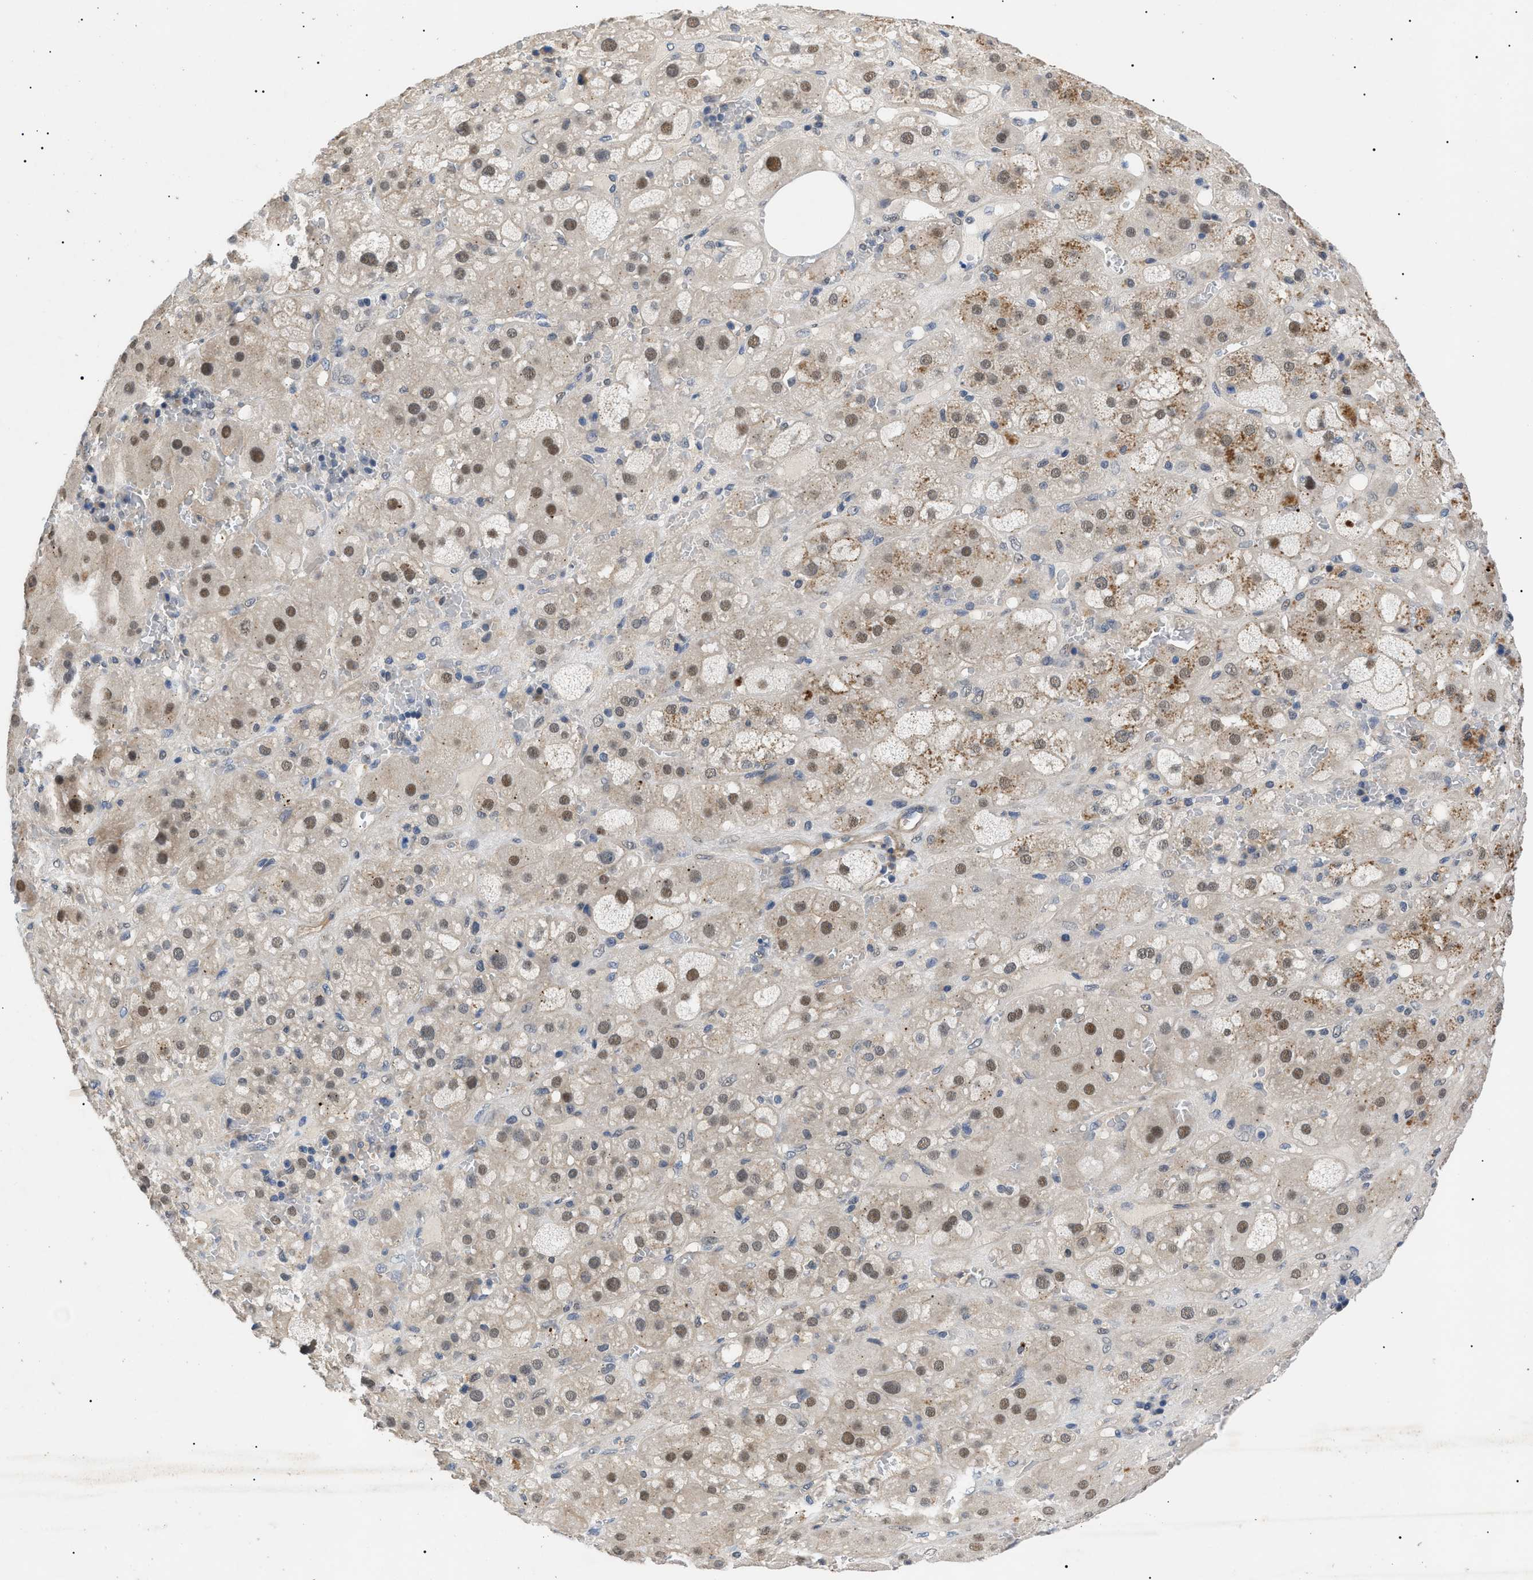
{"staining": {"intensity": "weak", "quantity": ">75%", "location": "cytoplasmic/membranous,nuclear"}, "tissue": "adrenal gland", "cell_type": "Glandular cells", "image_type": "normal", "snomed": [{"axis": "morphology", "description": "Normal tissue, NOS"}, {"axis": "topography", "description": "Adrenal gland"}], "caption": "Adrenal gland stained for a protein (brown) demonstrates weak cytoplasmic/membranous,nuclear positive staining in approximately >75% of glandular cells.", "gene": "CRCP", "patient": {"sex": "female", "age": 47}}